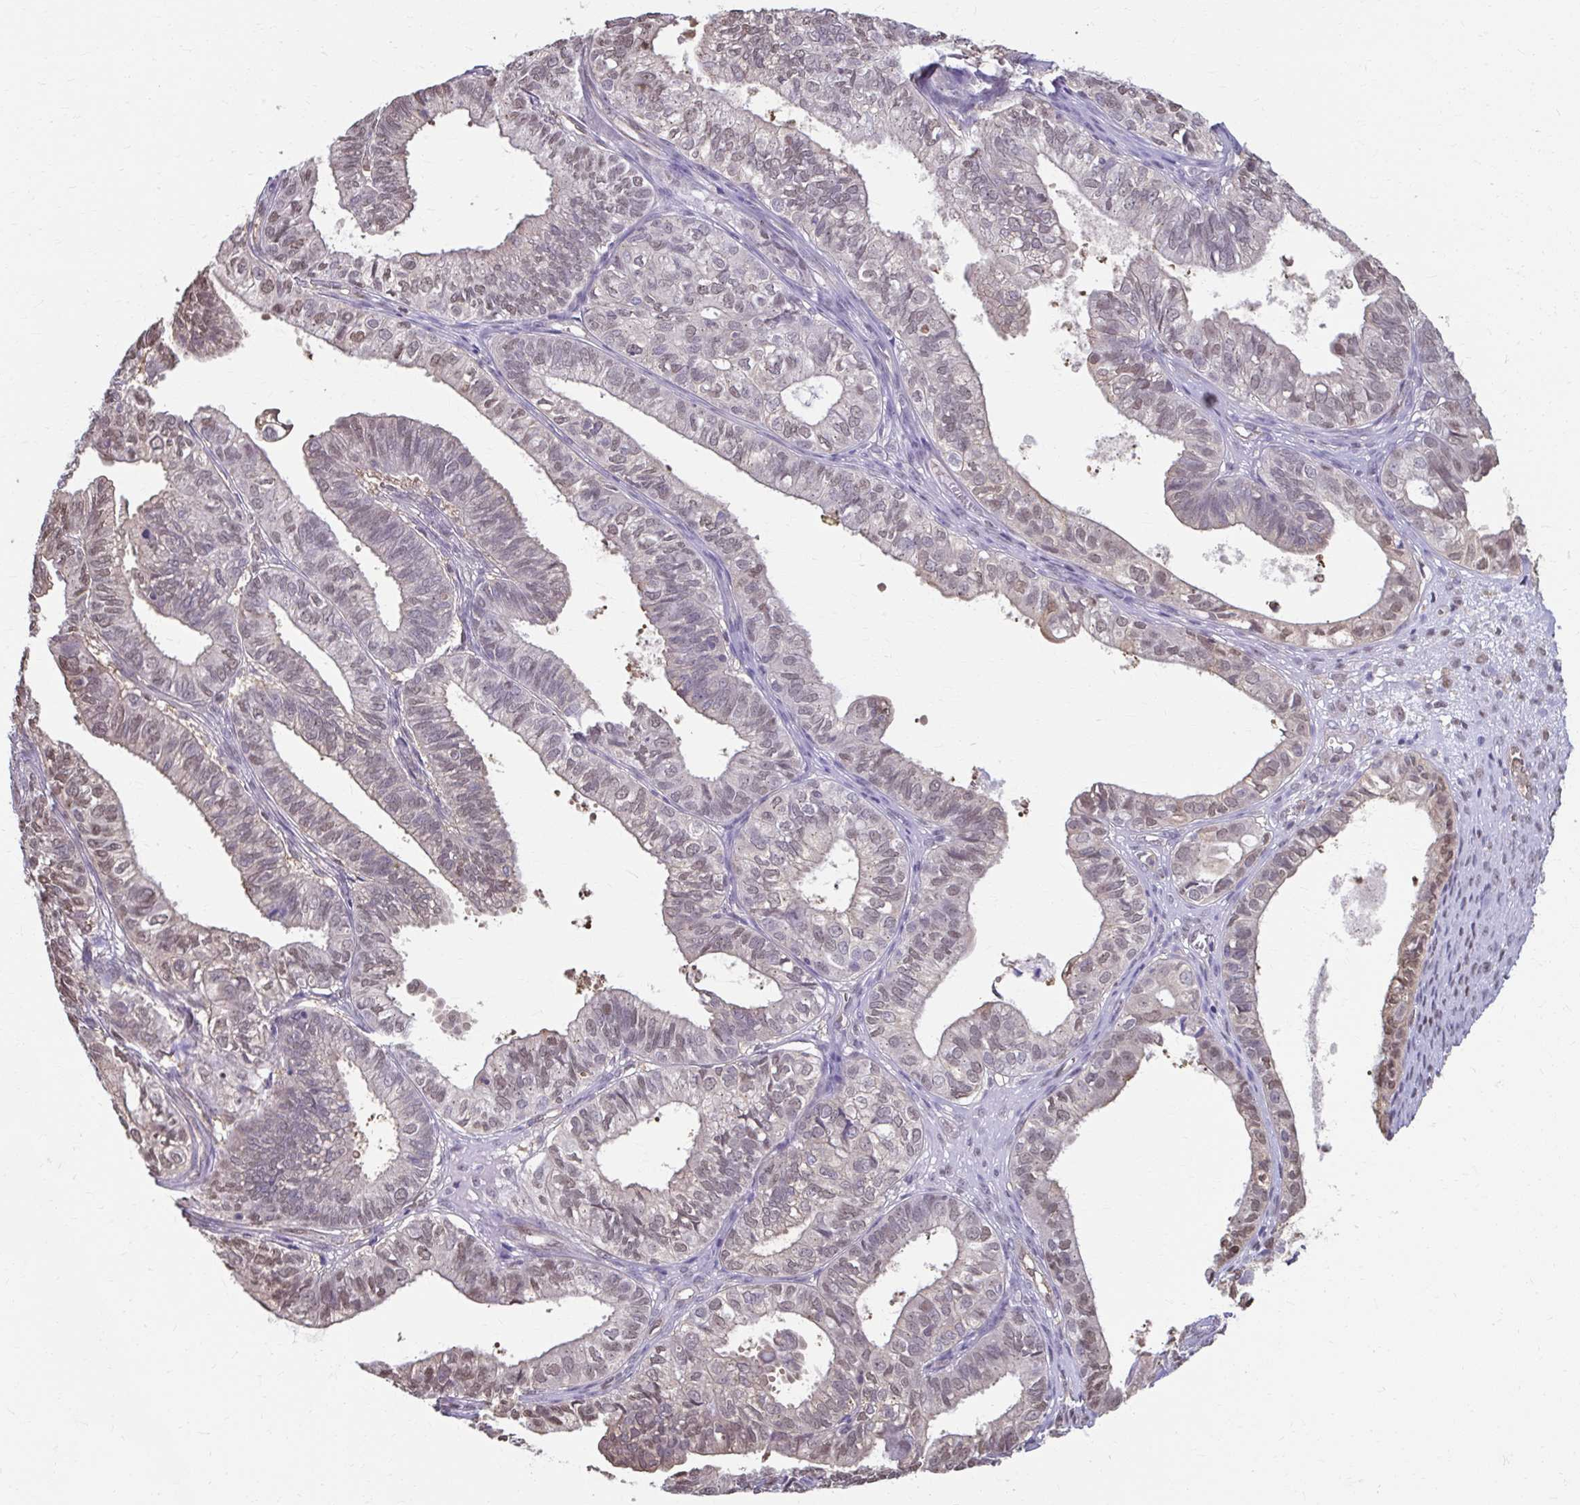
{"staining": {"intensity": "weak", "quantity": "<25%", "location": "cytoplasmic/membranous,nuclear"}, "tissue": "ovarian cancer", "cell_type": "Tumor cells", "image_type": "cancer", "snomed": [{"axis": "morphology", "description": "Carcinoma, endometroid"}, {"axis": "topography", "description": "Ovary"}], "caption": "IHC of human ovarian cancer (endometroid carcinoma) displays no positivity in tumor cells. Brightfield microscopy of immunohistochemistry (IHC) stained with DAB (brown) and hematoxylin (blue), captured at high magnification.", "gene": "ING4", "patient": {"sex": "female", "age": 64}}